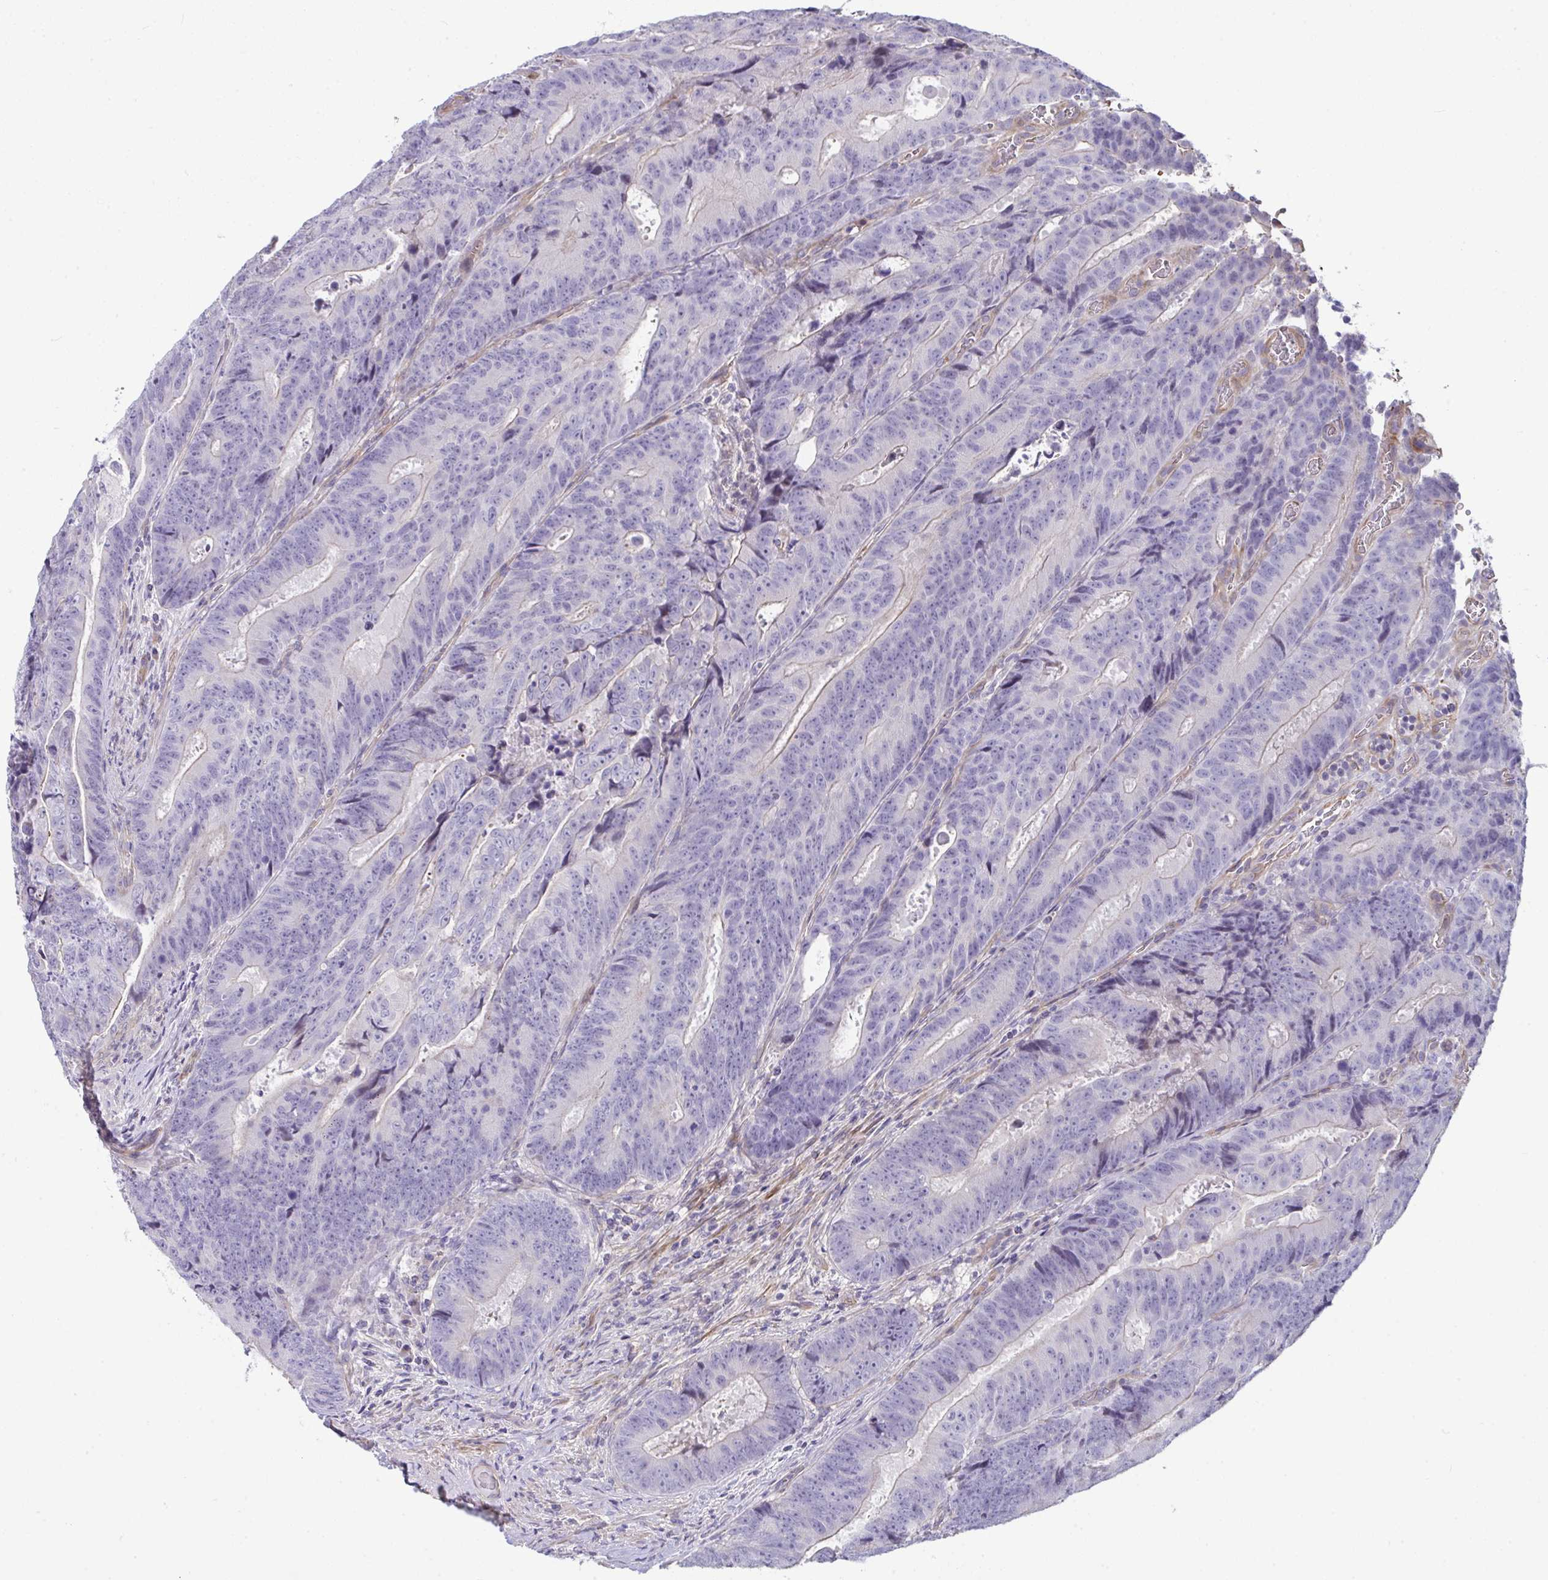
{"staining": {"intensity": "weak", "quantity": "25%-75%", "location": "cytoplasmic/membranous"}, "tissue": "colorectal cancer", "cell_type": "Tumor cells", "image_type": "cancer", "snomed": [{"axis": "morphology", "description": "Adenocarcinoma, NOS"}, {"axis": "topography", "description": "Colon"}], "caption": "This micrograph reveals immunohistochemistry (IHC) staining of human adenocarcinoma (colorectal), with low weak cytoplasmic/membranous positivity in approximately 25%-75% of tumor cells.", "gene": "MYL12A", "patient": {"sex": "female", "age": 48}}